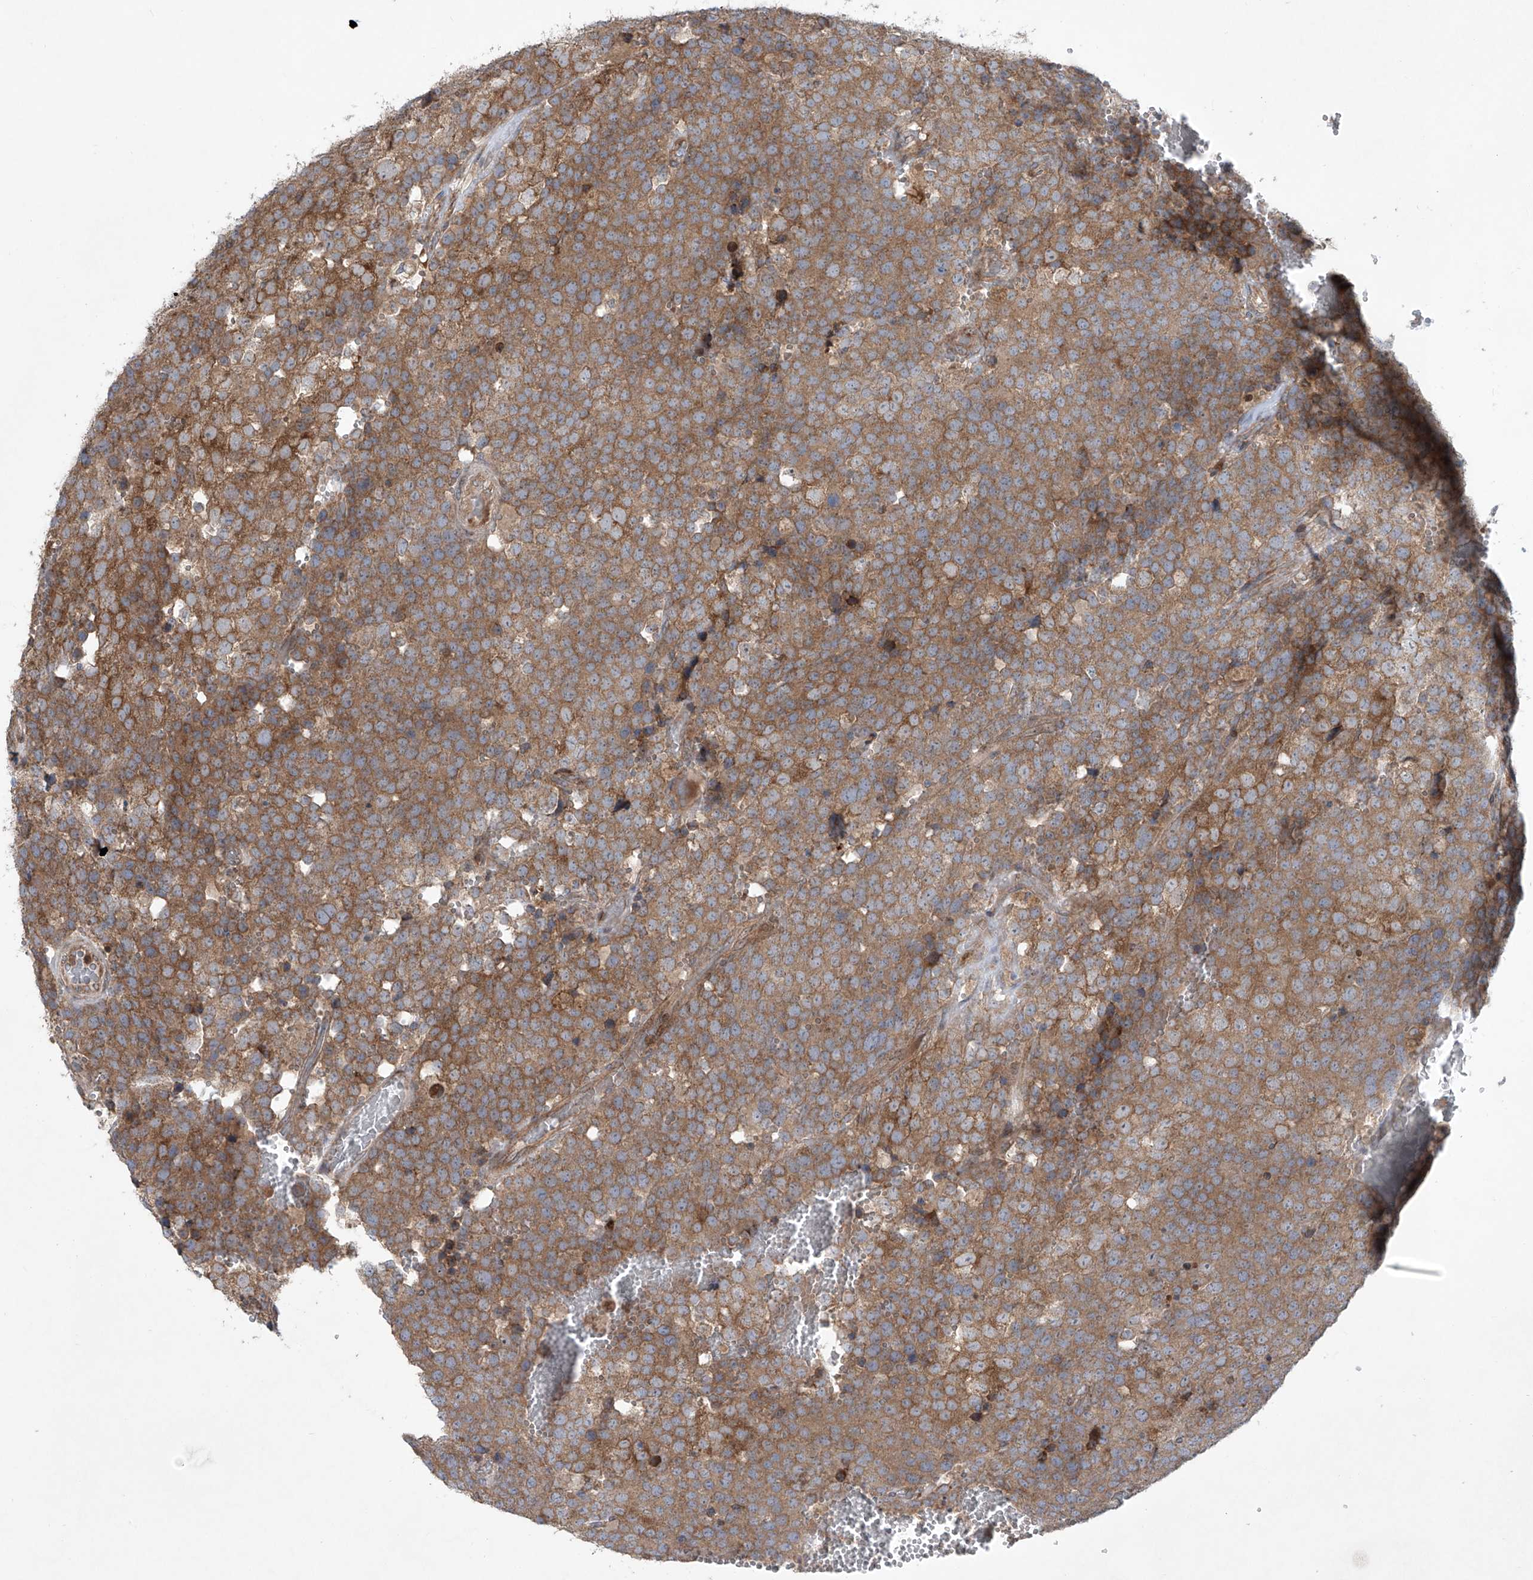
{"staining": {"intensity": "moderate", "quantity": ">75%", "location": "cytoplasmic/membranous"}, "tissue": "testis cancer", "cell_type": "Tumor cells", "image_type": "cancer", "snomed": [{"axis": "morphology", "description": "Seminoma, NOS"}, {"axis": "topography", "description": "Testis"}], "caption": "DAB (3,3'-diaminobenzidine) immunohistochemical staining of human testis cancer (seminoma) demonstrates moderate cytoplasmic/membranous protein staining in about >75% of tumor cells.", "gene": "KLC4", "patient": {"sex": "male", "age": 71}}